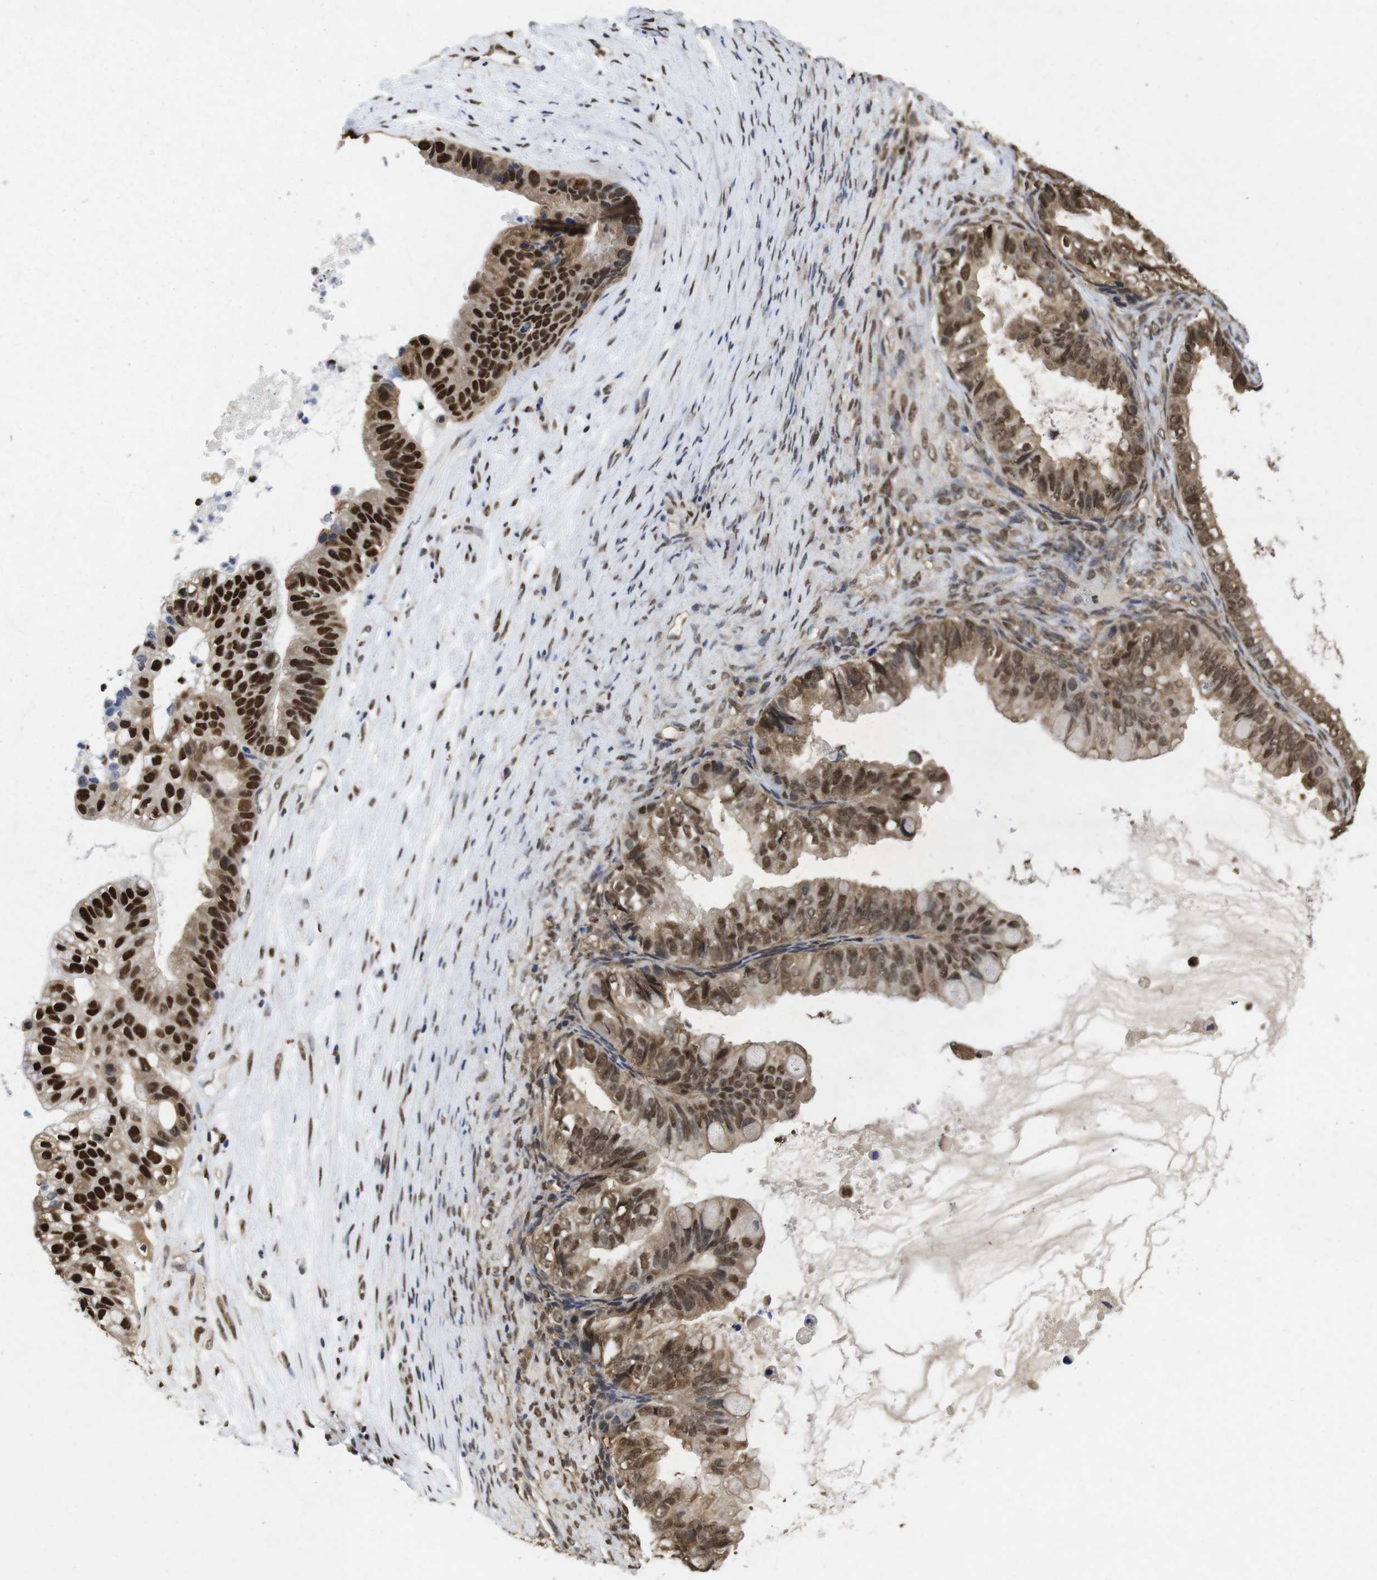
{"staining": {"intensity": "strong", "quantity": ">75%", "location": "cytoplasmic/membranous,nuclear"}, "tissue": "ovarian cancer", "cell_type": "Tumor cells", "image_type": "cancer", "snomed": [{"axis": "morphology", "description": "Cystadenocarcinoma, mucinous, NOS"}, {"axis": "topography", "description": "Ovary"}], "caption": "The micrograph demonstrates immunohistochemical staining of mucinous cystadenocarcinoma (ovarian). There is strong cytoplasmic/membranous and nuclear positivity is seen in approximately >75% of tumor cells. (Stains: DAB (3,3'-diaminobenzidine) in brown, nuclei in blue, Microscopy: brightfield microscopy at high magnification).", "gene": "SUMO3", "patient": {"sex": "female", "age": 80}}